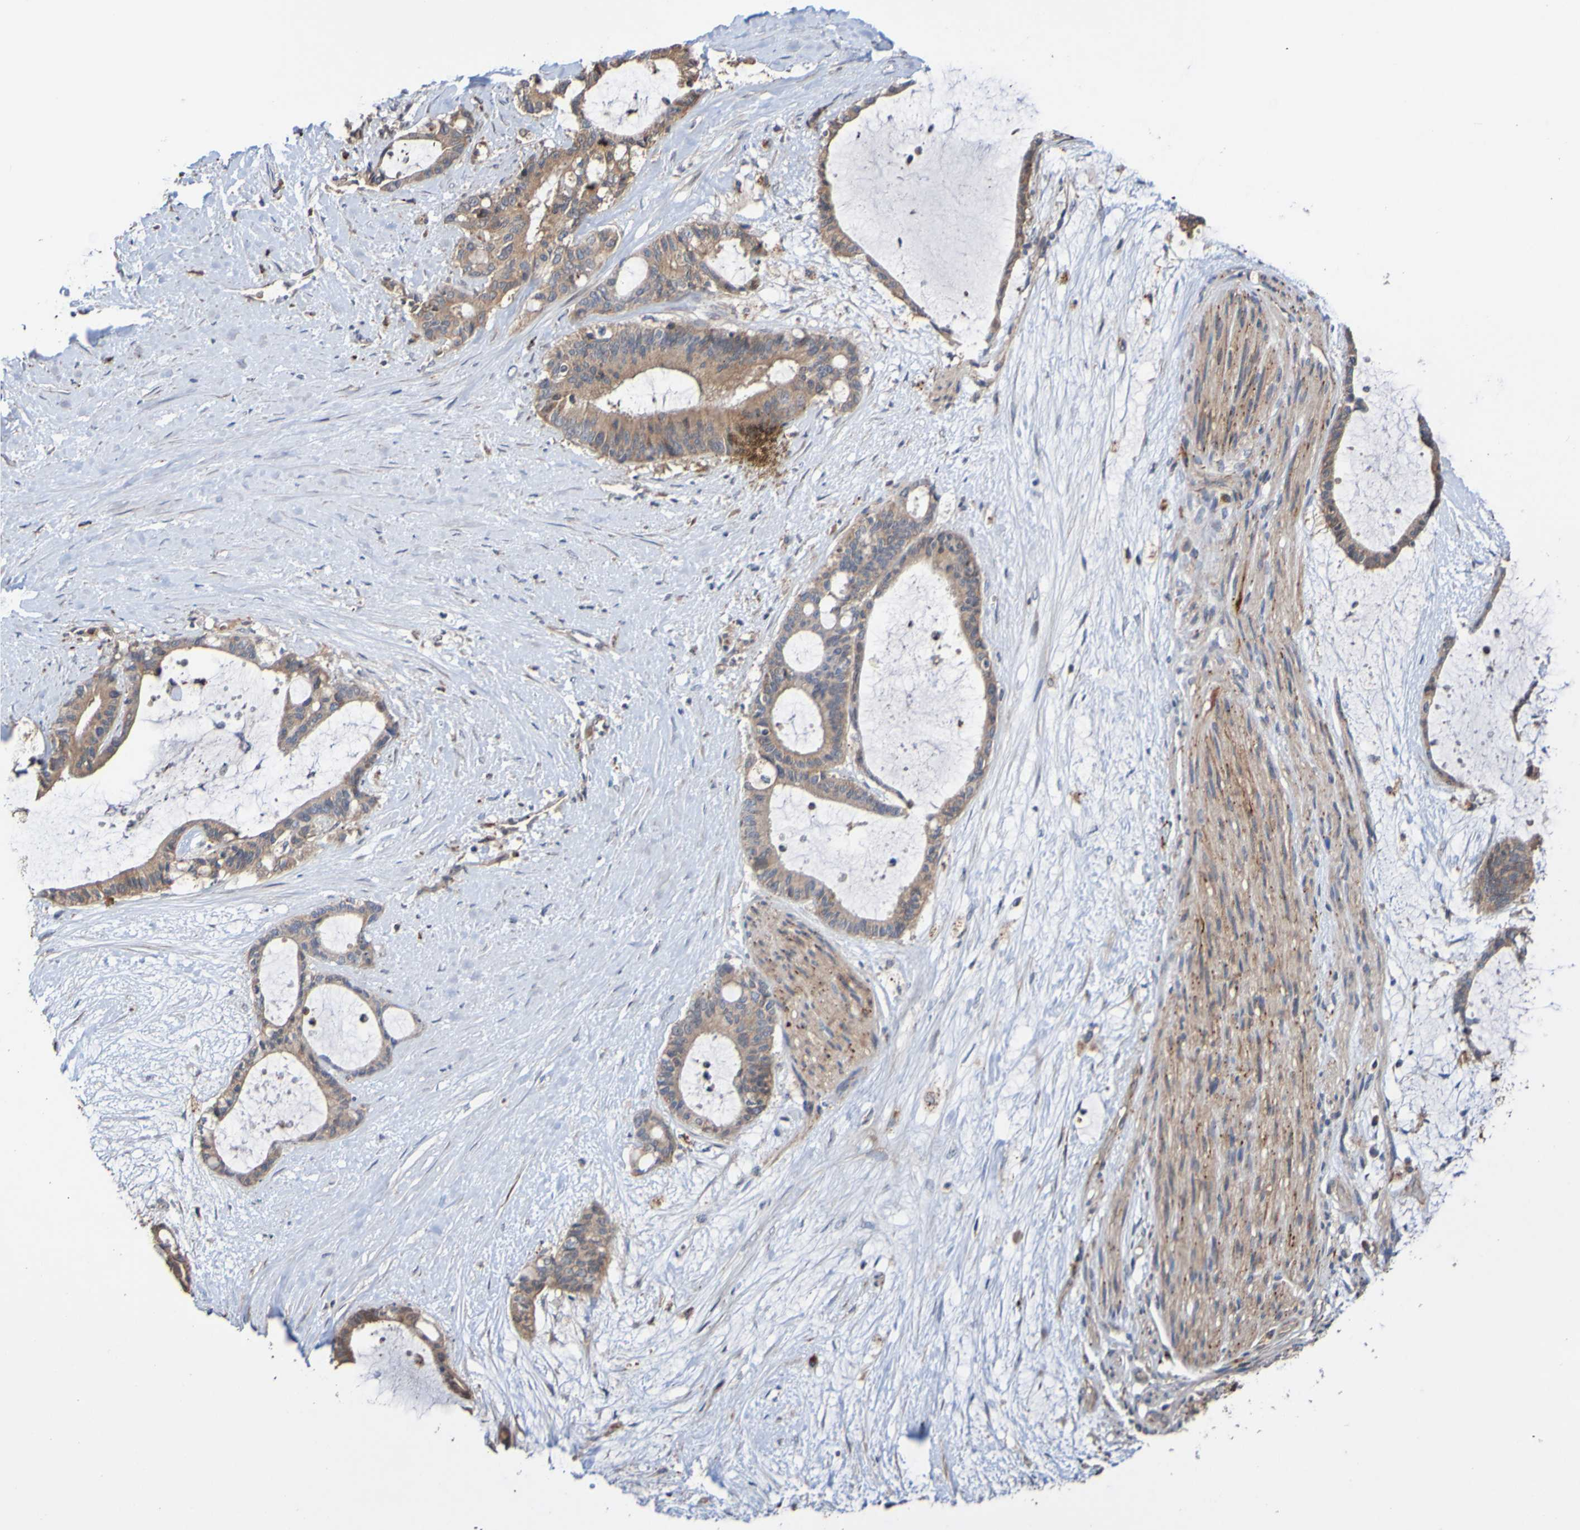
{"staining": {"intensity": "moderate", "quantity": ">75%", "location": "cytoplasmic/membranous"}, "tissue": "liver cancer", "cell_type": "Tumor cells", "image_type": "cancer", "snomed": [{"axis": "morphology", "description": "Cholangiocarcinoma"}, {"axis": "topography", "description": "Liver"}], "caption": "The image shows a brown stain indicating the presence of a protein in the cytoplasmic/membranous of tumor cells in liver cancer.", "gene": "UCN", "patient": {"sex": "female", "age": 73}}